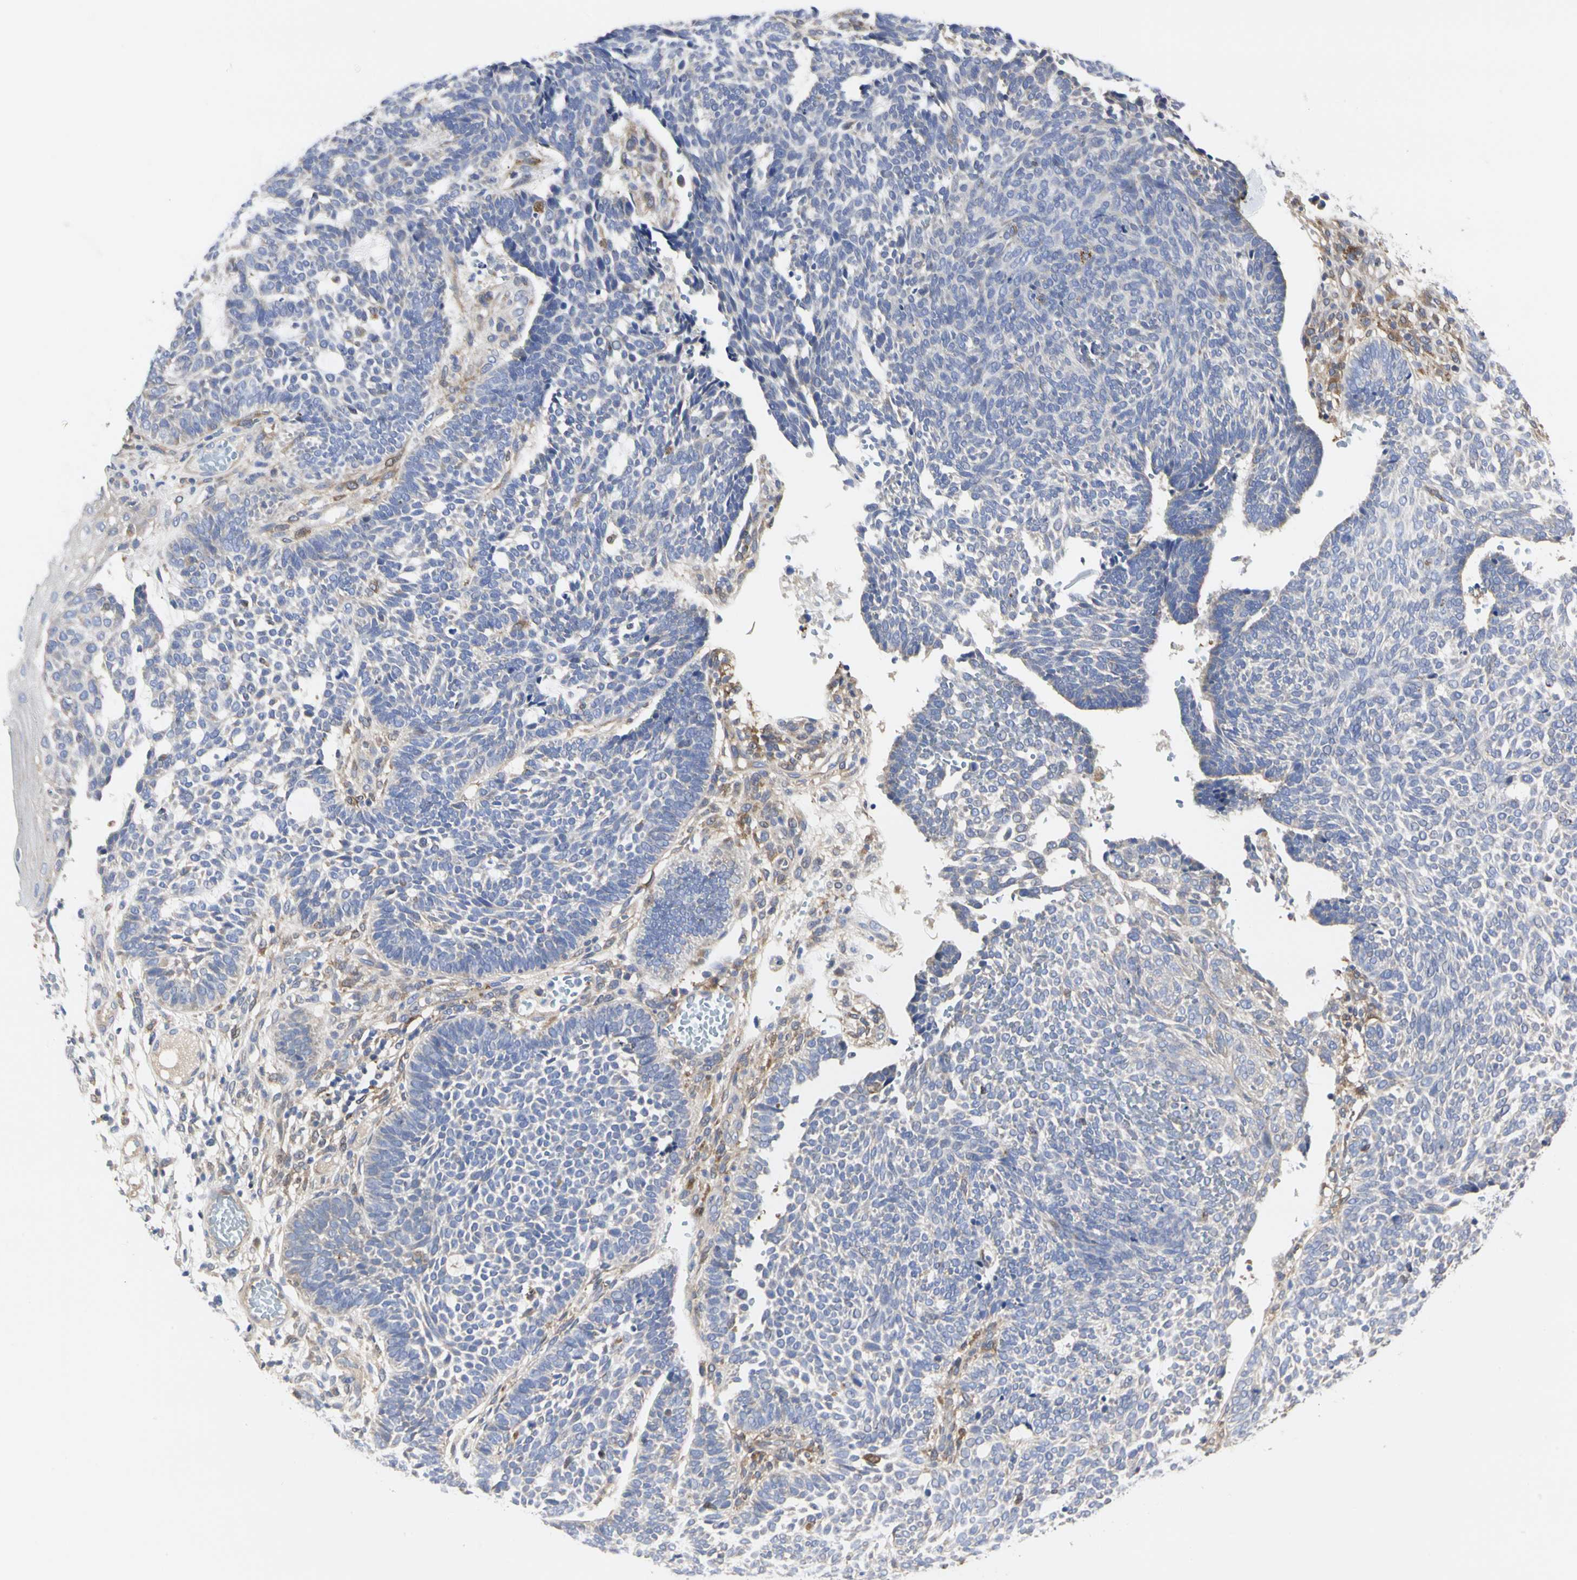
{"staining": {"intensity": "negative", "quantity": "none", "location": "none"}, "tissue": "skin cancer", "cell_type": "Tumor cells", "image_type": "cancer", "snomed": [{"axis": "morphology", "description": "Normal tissue, NOS"}, {"axis": "morphology", "description": "Basal cell carcinoma"}, {"axis": "topography", "description": "Skin"}], "caption": "High power microscopy micrograph of an immunohistochemistry histopathology image of skin cancer, revealing no significant expression in tumor cells.", "gene": "C3orf52", "patient": {"sex": "male", "age": 87}}